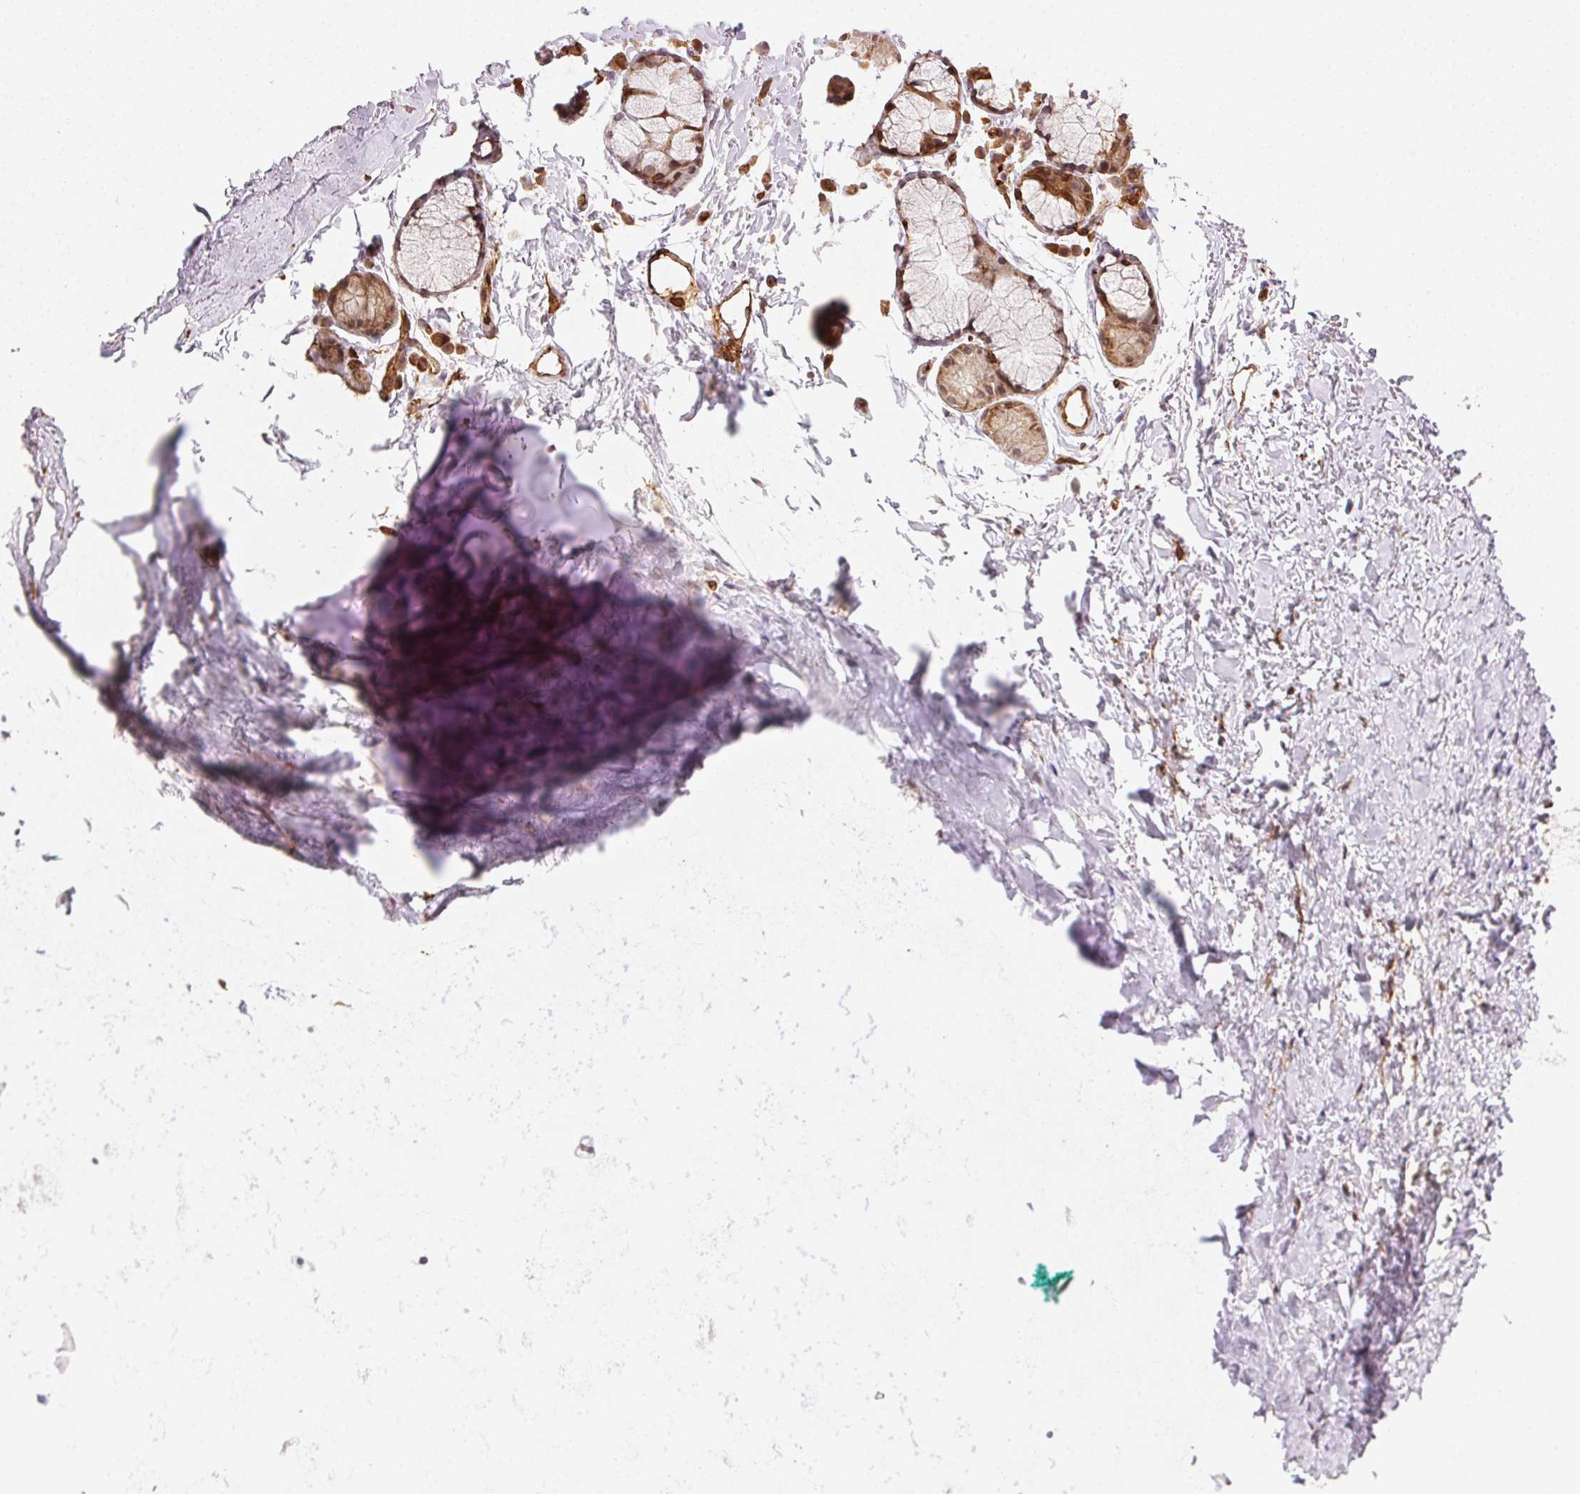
{"staining": {"intensity": "negative", "quantity": "none", "location": "none"}, "tissue": "soft tissue", "cell_type": "Chondrocytes", "image_type": "normal", "snomed": [{"axis": "morphology", "description": "Normal tissue, NOS"}, {"axis": "topography", "description": "Cartilage tissue"}, {"axis": "topography", "description": "Bronchus"}], "caption": "Chondrocytes are negative for protein expression in normal human soft tissue. (Stains: DAB immunohistochemistry with hematoxylin counter stain, Microscopy: brightfield microscopy at high magnification).", "gene": "RNASET2", "patient": {"sex": "female", "age": 79}}